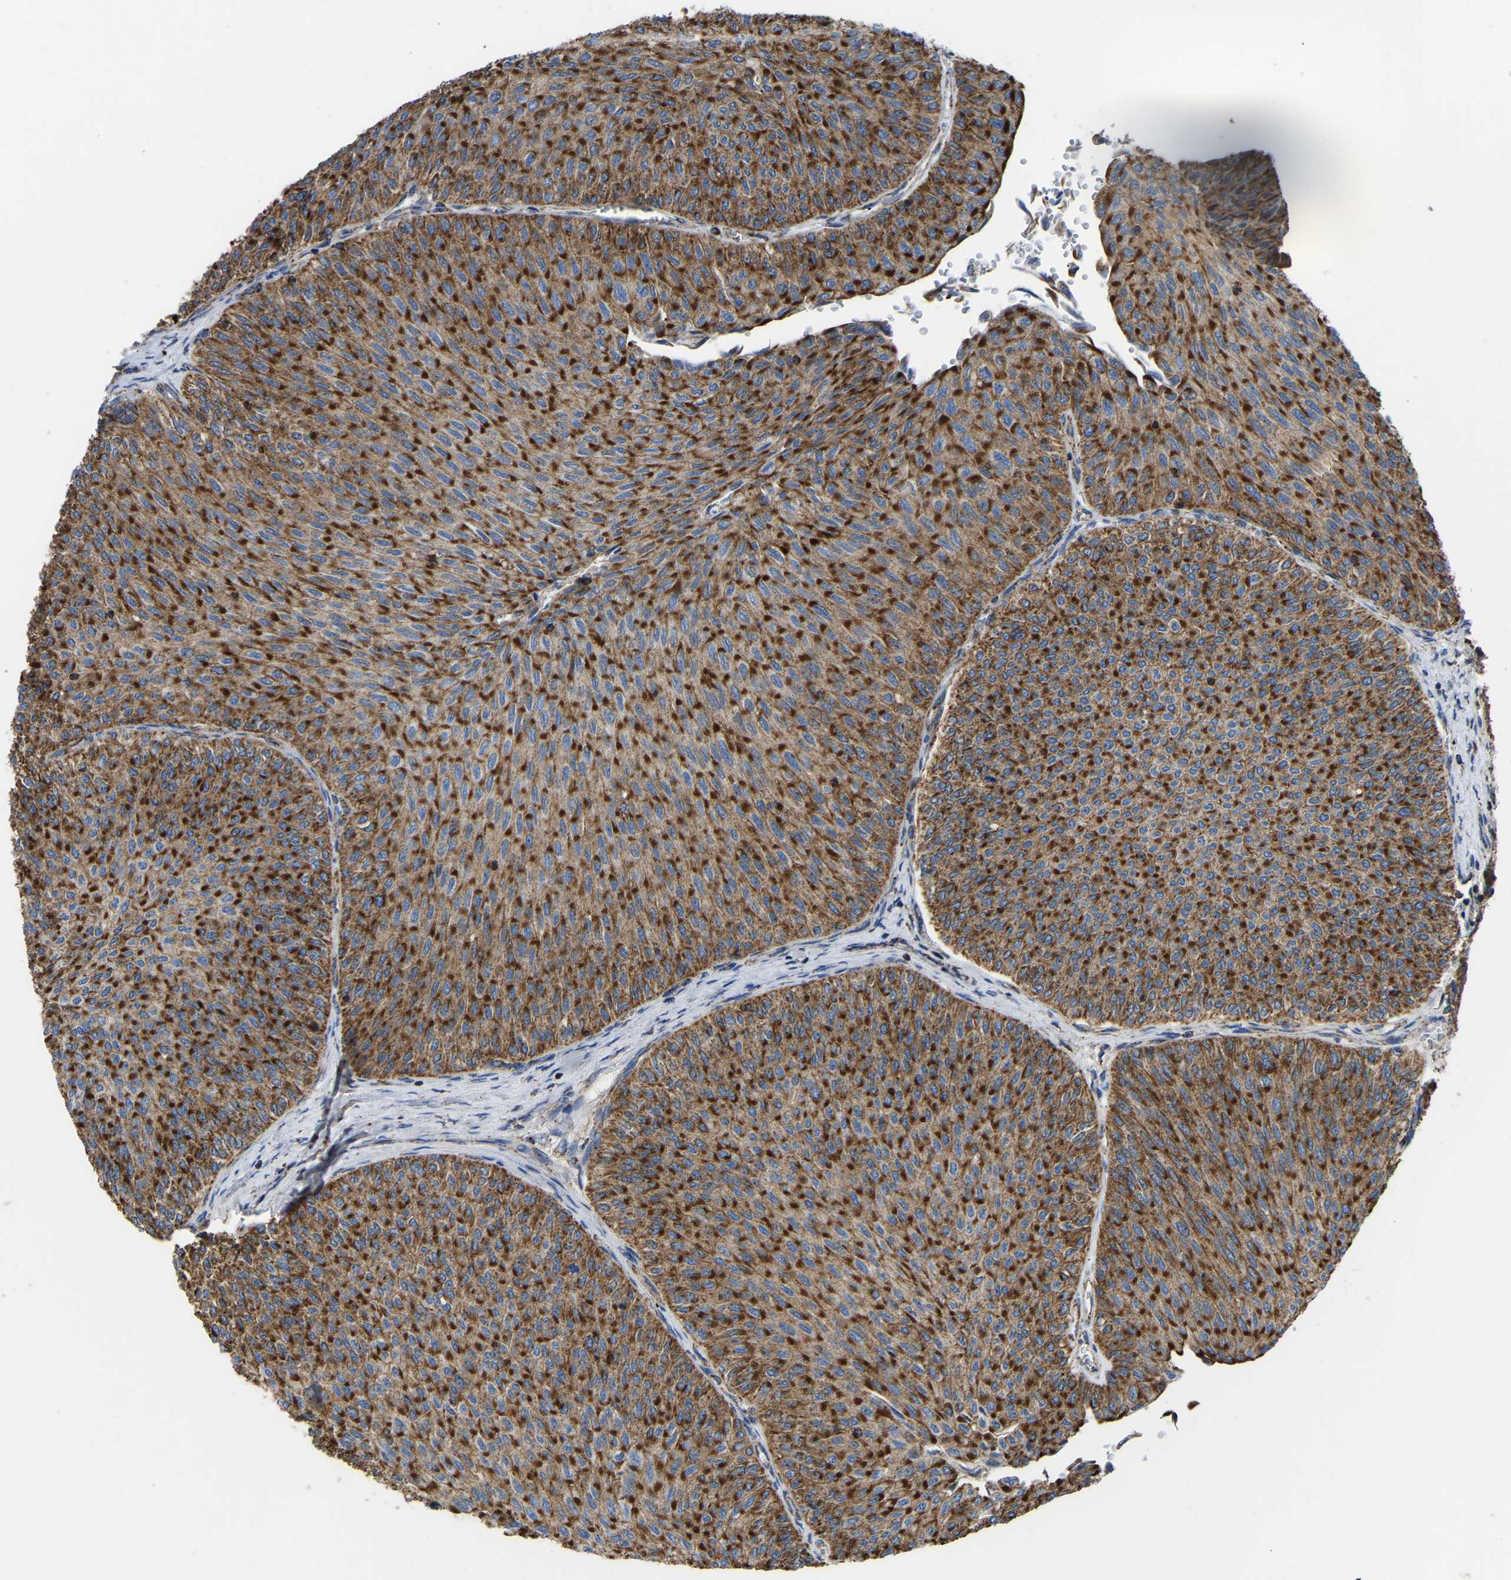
{"staining": {"intensity": "strong", "quantity": ">75%", "location": "cytoplasmic/membranous"}, "tissue": "urothelial cancer", "cell_type": "Tumor cells", "image_type": "cancer", "snomed": [{"axis": "morphology", "description": "Urothelial carcinoma, Low grade"}, {"axis": "topography", "description": "Urinary bladder"}], "caption": "Protein staining displays strong cytoplasmic/membranous expression in approximately >75% of tumor cells in urothelial cancer. (DAB IHC, brown staining for protein, blue staining for nuclei).", "gene": "ETFA", "patient": {"sex": "male", "age": 78}}